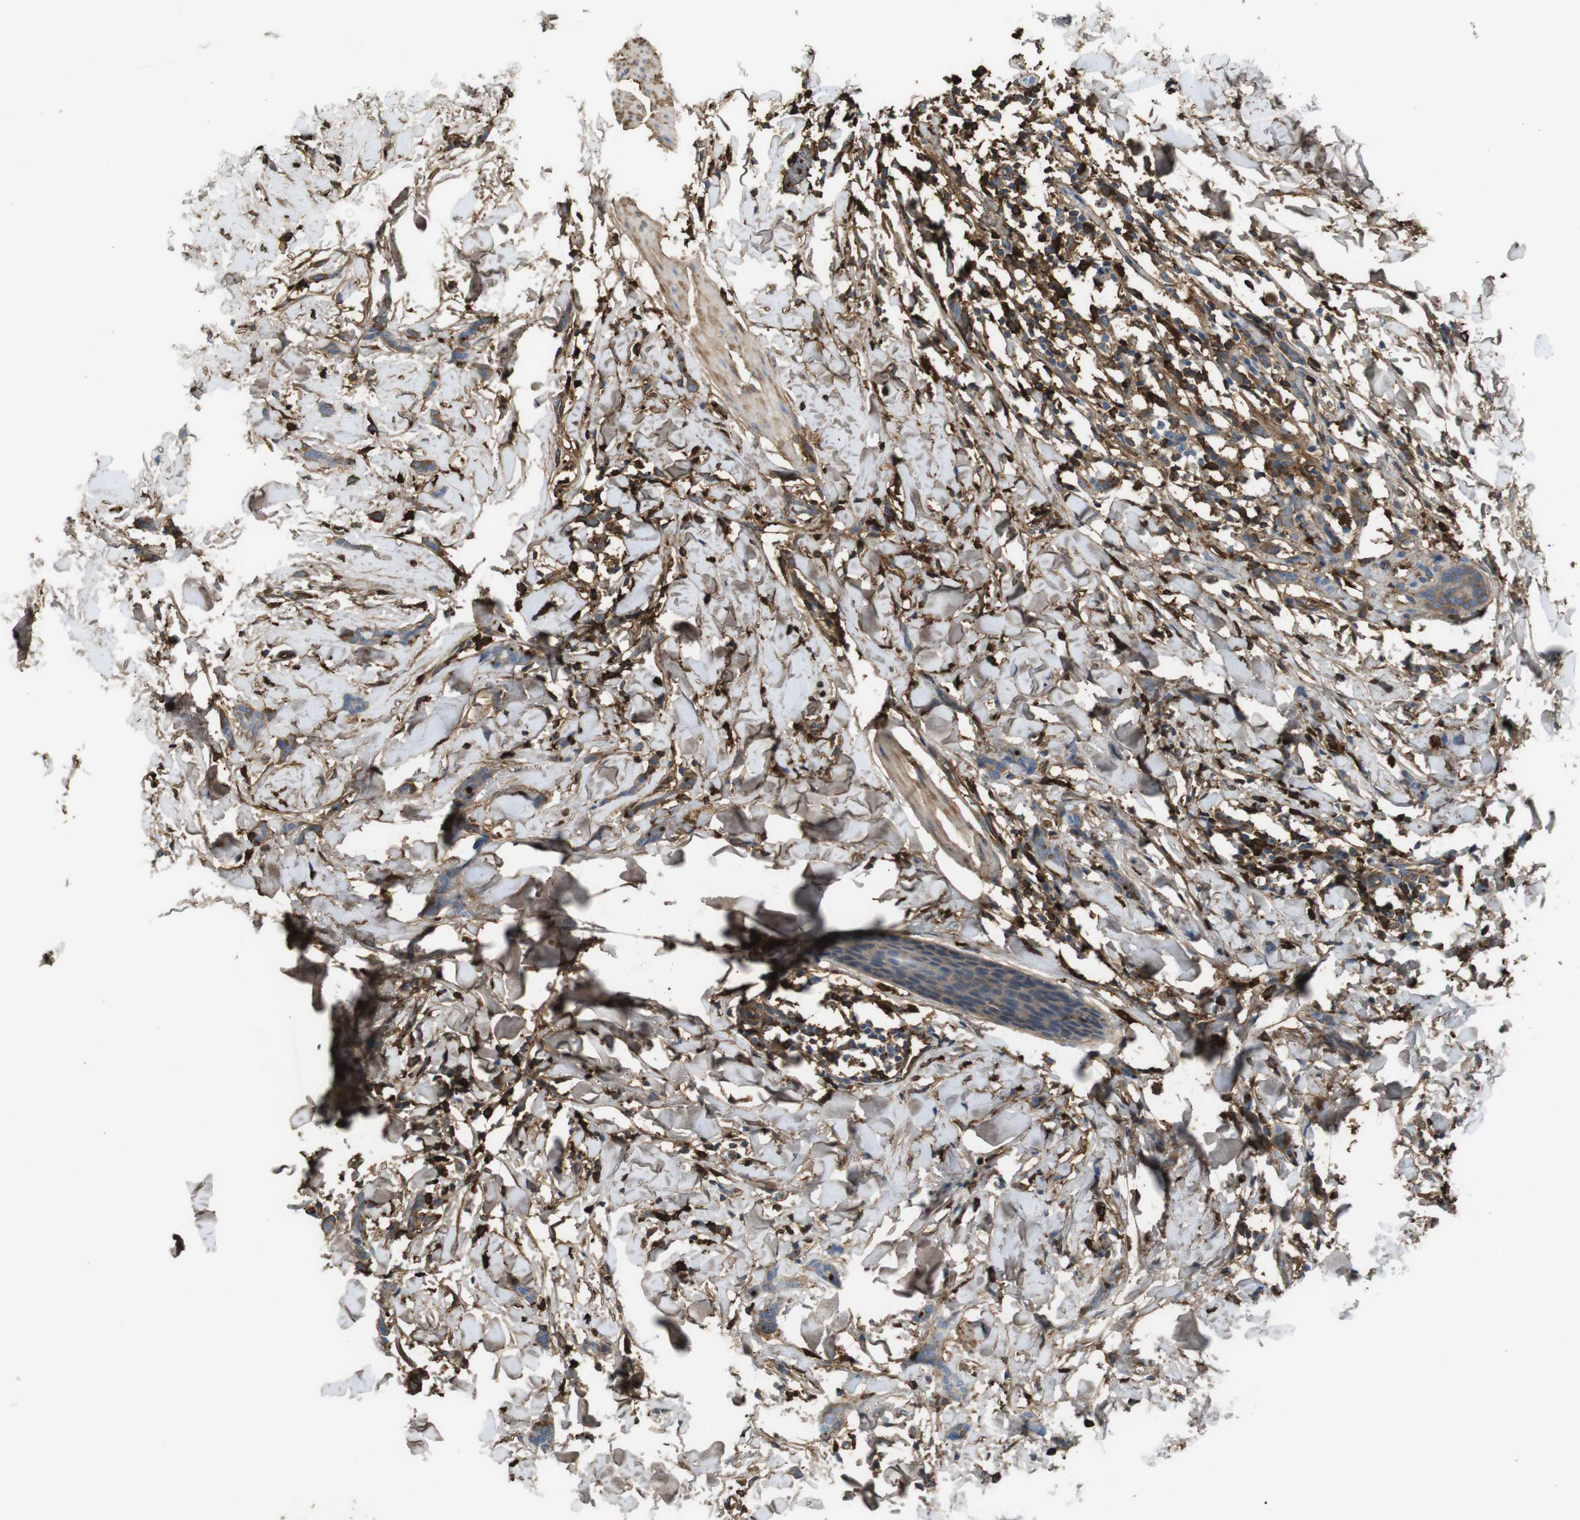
{"staining": {"intensity": "moderate", "quantity": ">75%", "location": "cytoplasmic/membranous"}, "tissue": "breast cancer", "cell_type": "Tumor cells", "image_type": "cancer", "snomed": [{"axis": "morphology", "description": "Lobular carcinoma"}, {"axis": "topography", "description": "Skin"}, {"axis": "topography", "description": "Breast"}], "caption": "A medium amount of moderate cytoplasmic/membranous staining is seen in about >75% of tumor cells in breast cancer (lobular carcinoma) tissue. (DAB (3,3'-diaminobenzidine) = brown stain, brightfield microscopy at high magnification).", "gene": "LTBP4", "patient": {"sex": "female", "age": 46}}